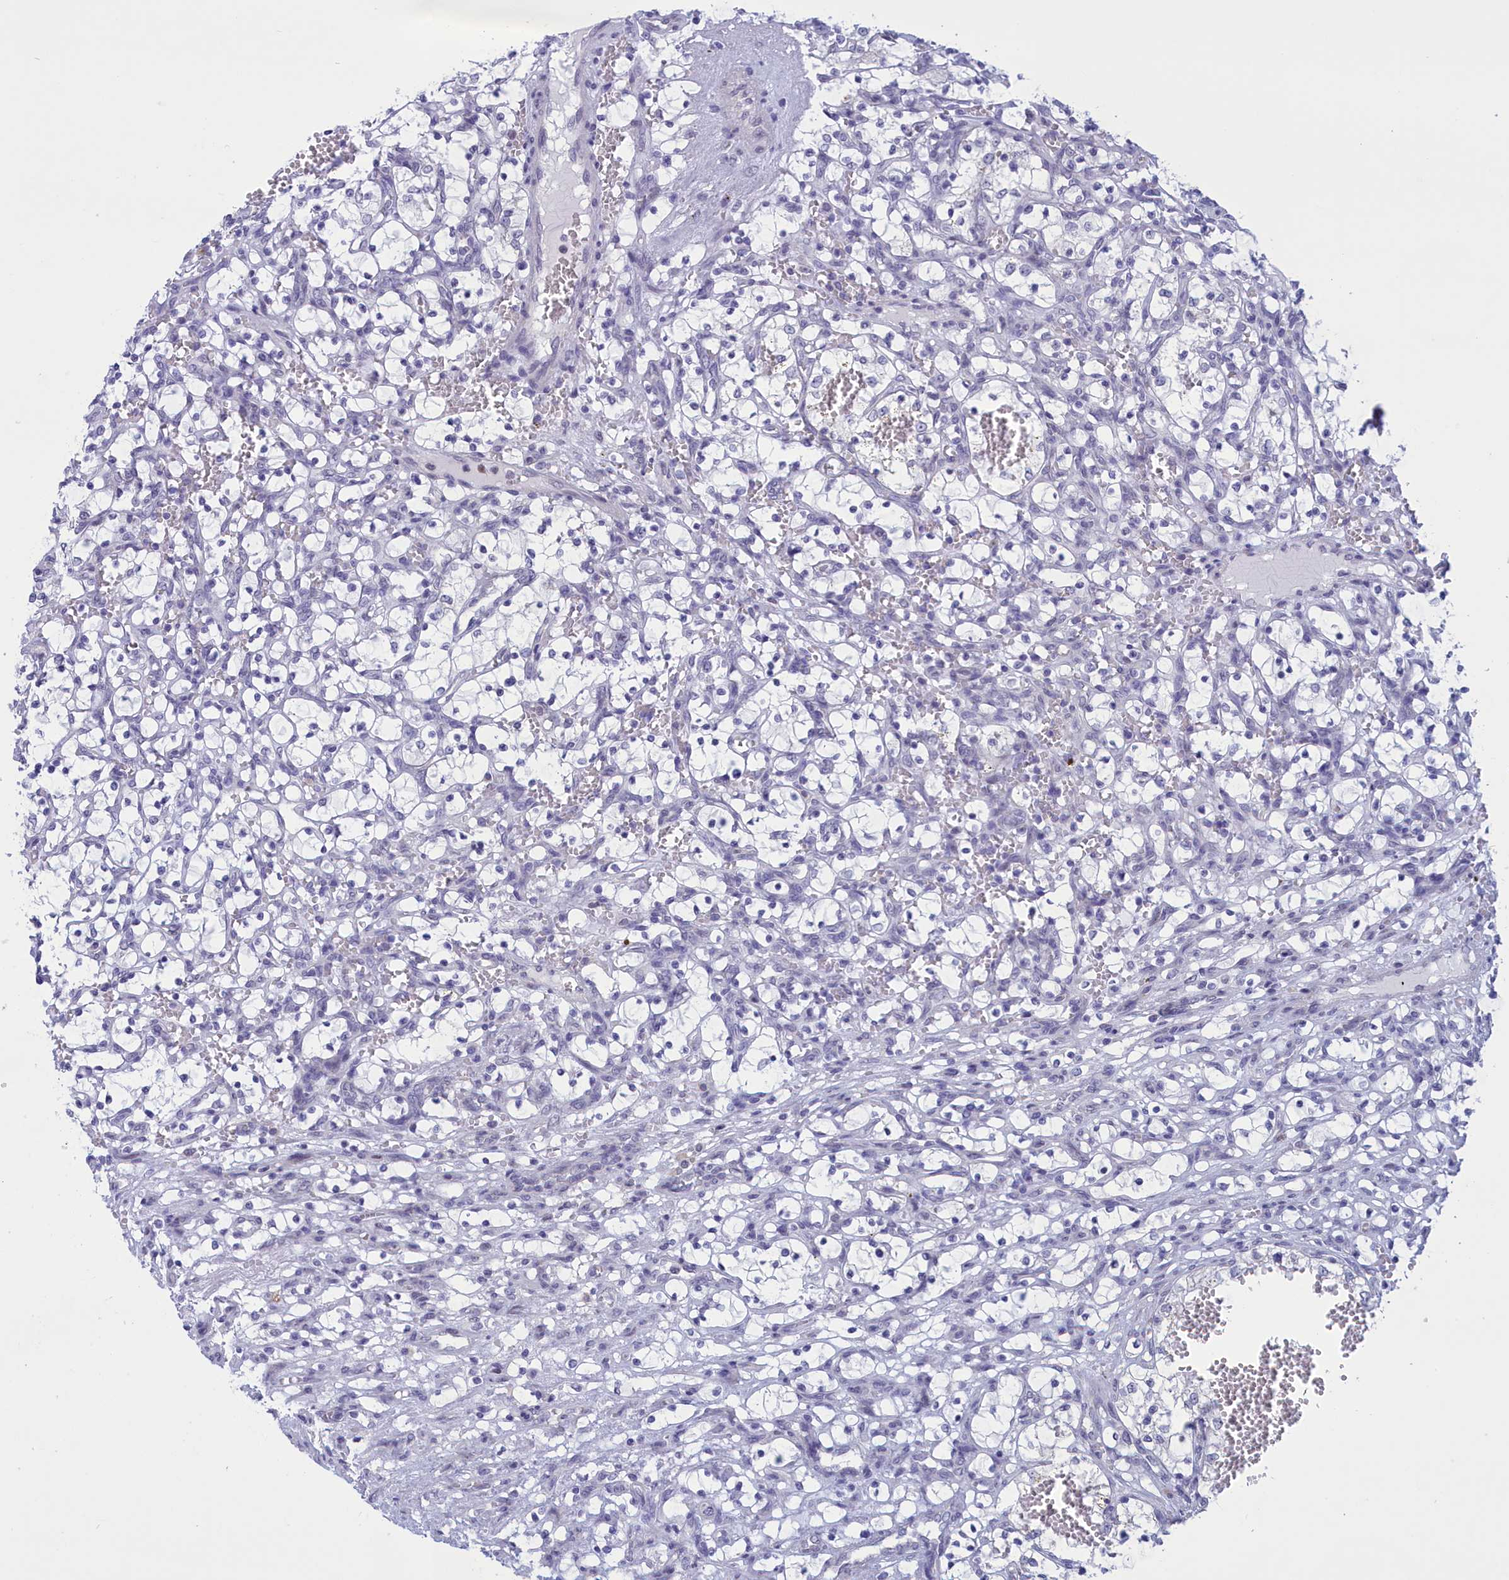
{"staining": {"intensity": "negative", "quantity": "none", "location": "none"}, "tissue": "renal cancer", "cell_type": "Tumor cells", "image_type": "cancer", "snomed": [{"axis": "morphology", "description": "Adenocarcinoma, NOS"}, {"axis": "topography", "description": "Kidney"}], "caption": "Tumor cells are negative for brown protein staining in renal adenocarcinoma.", "gene": "ELOA2", "patient": {"sex": "female", "age": 69}}